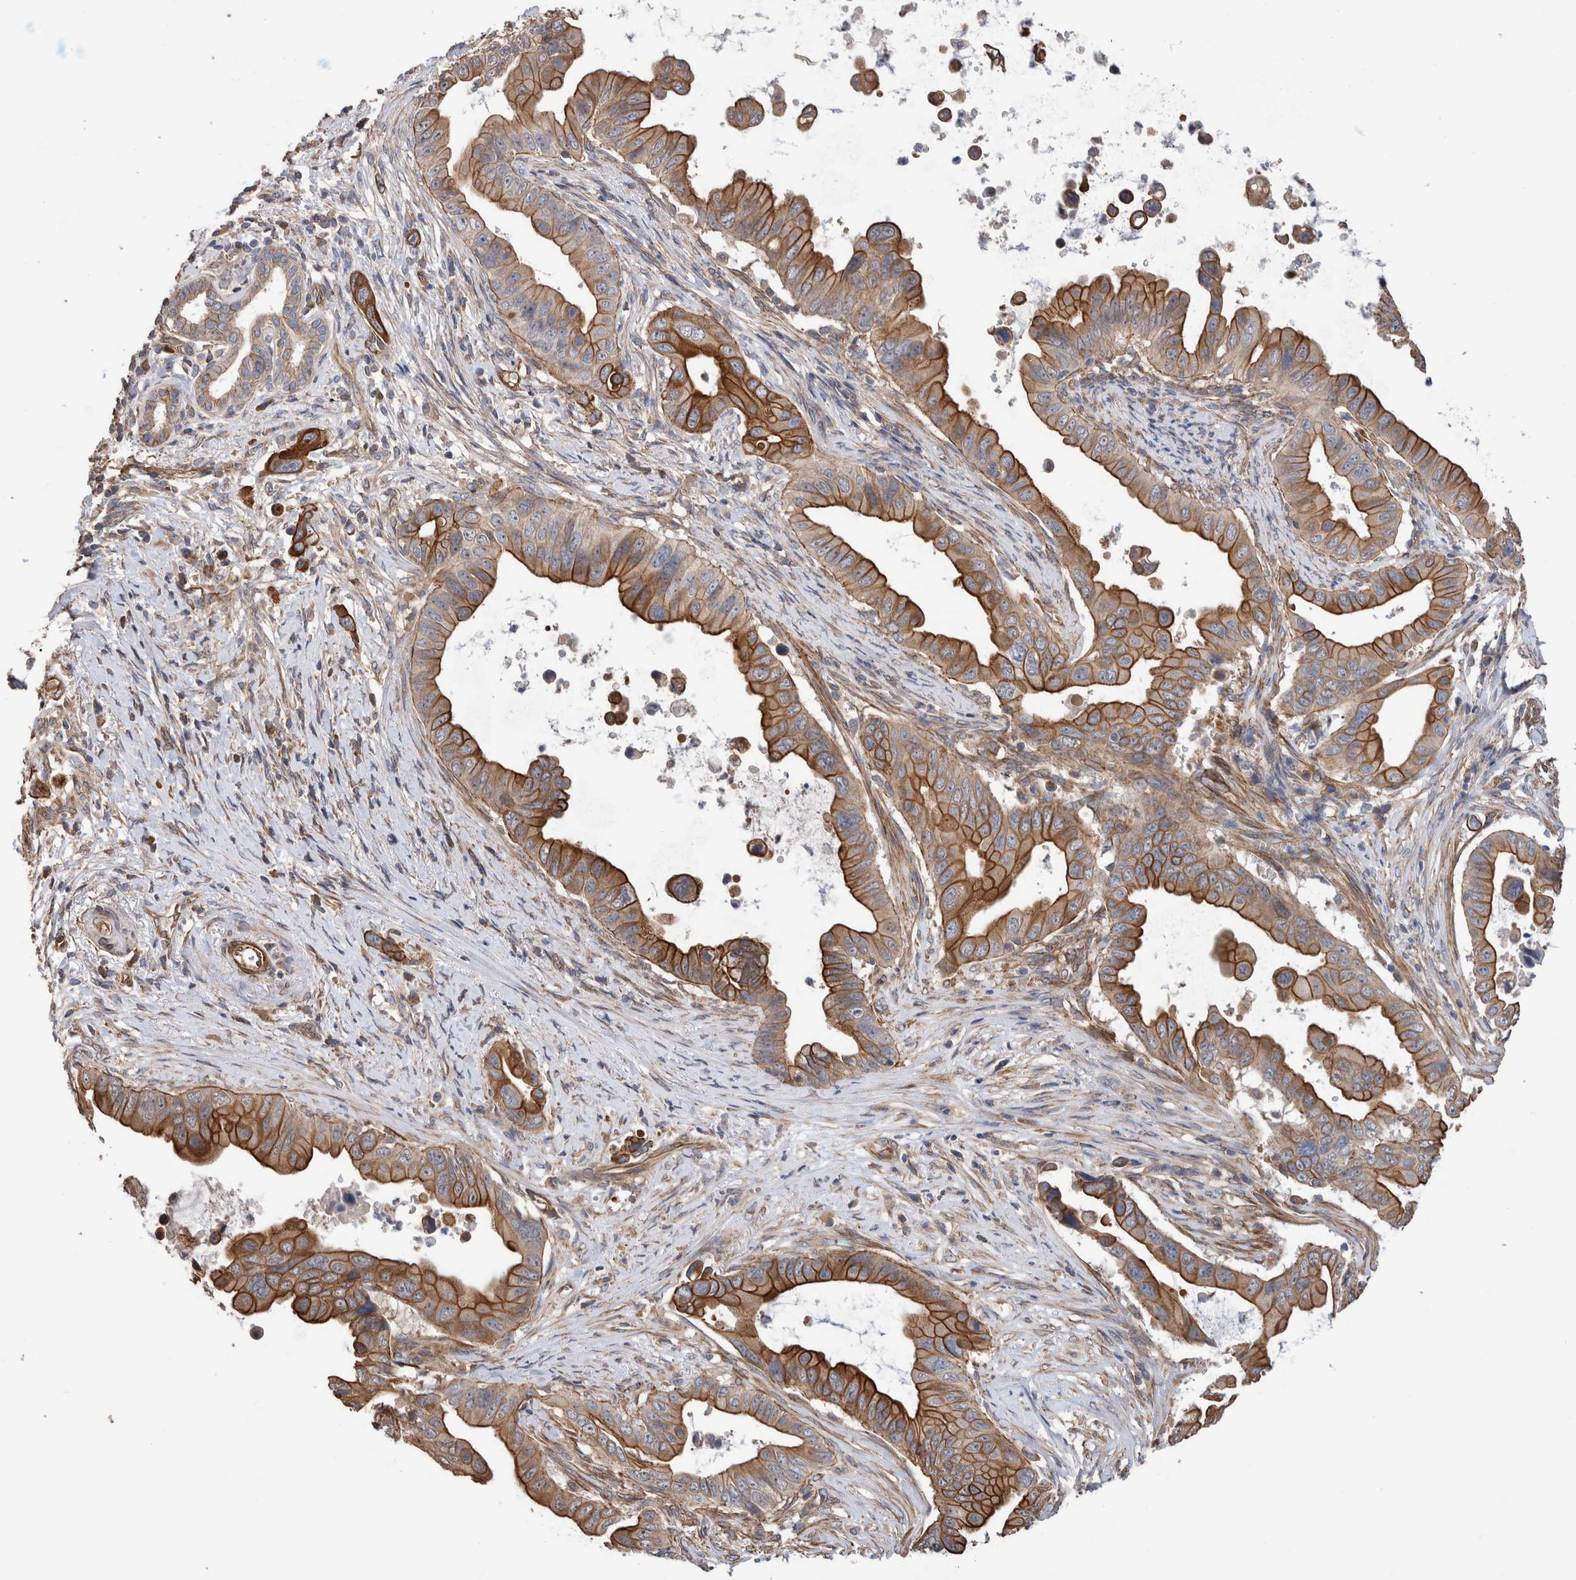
{"staining": {"intensity": "strong", "quantity": "25%-75%", "location": "cytoplasmic/membranous"}, "tissue": "pancreatic cancer", "cell_type": "Tumor cells", "image_type": "cancer", "snomed": [{"axis": "morphology", "description": "Adenocarcinoma, NOS"}, {"axis": "topography", "description": "Pancreas"}], "caption": "Strong cytoplasmic/membranous positivity for a protein is appreciated in about 25%-75% of tumor cells of adenocarcinoma (pancreatic) using immunohistochemistry.", "gene": "SLC45A4", "patient": {"sex": "female", "age": 72}}